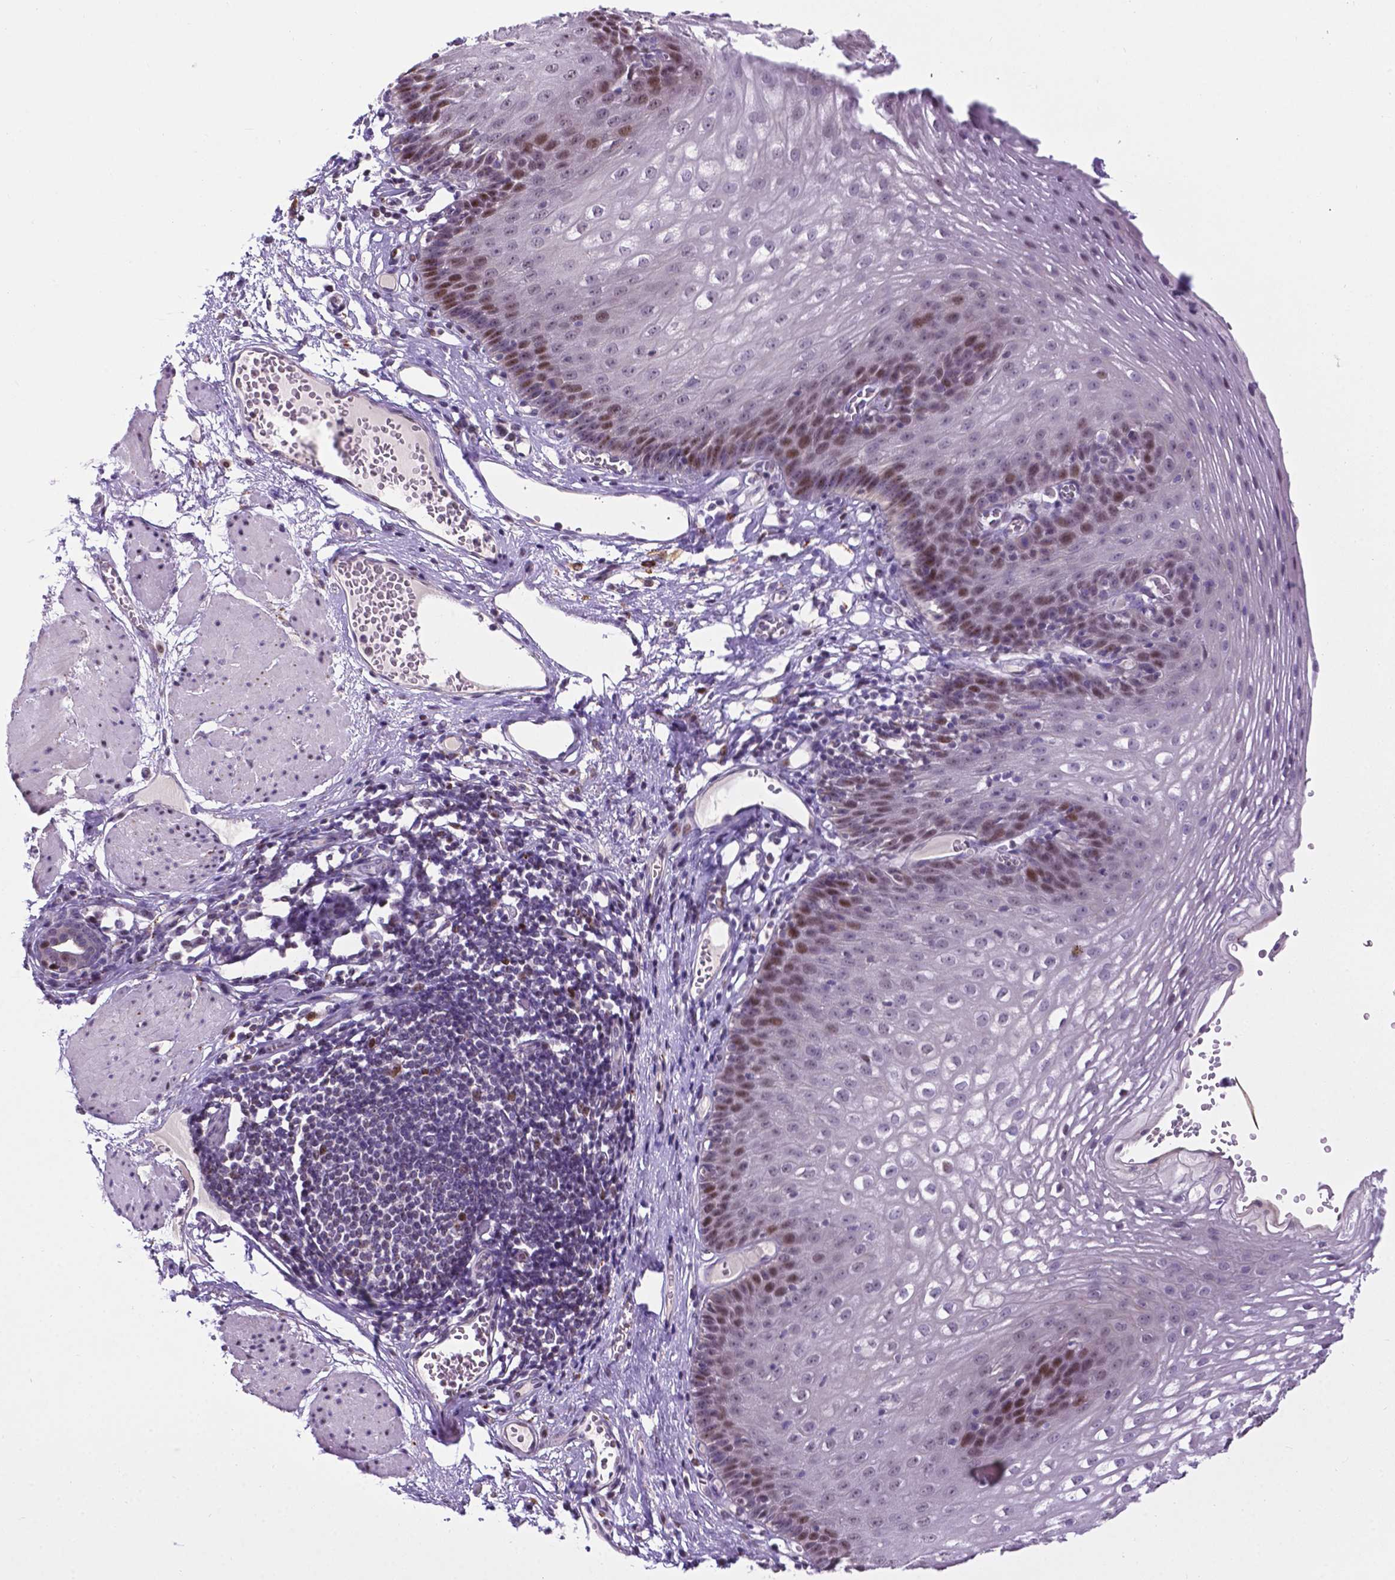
{"staining": {"intensity": "moderate", "quantity": "<25%", "location": "nuclear"}, "tissue": "esophagus", "cell_type": "Squamous epithelial cells", "image_type": "normal", "snomed": [{"axis": "morphology", "description": "Normal tissue, NOS"}, {"axis": "topography", "description": "Esophagus"}], "caption": "Immunohistochemistry (IHC) image of normal human esophagus stained for a protein (brown), which demonstrates low levels of moderate nuclear expression in approximately <25% of squamous epithelial cells.", "gene": "SMAD2", "patient": {"sex": "male", "age": 72}}